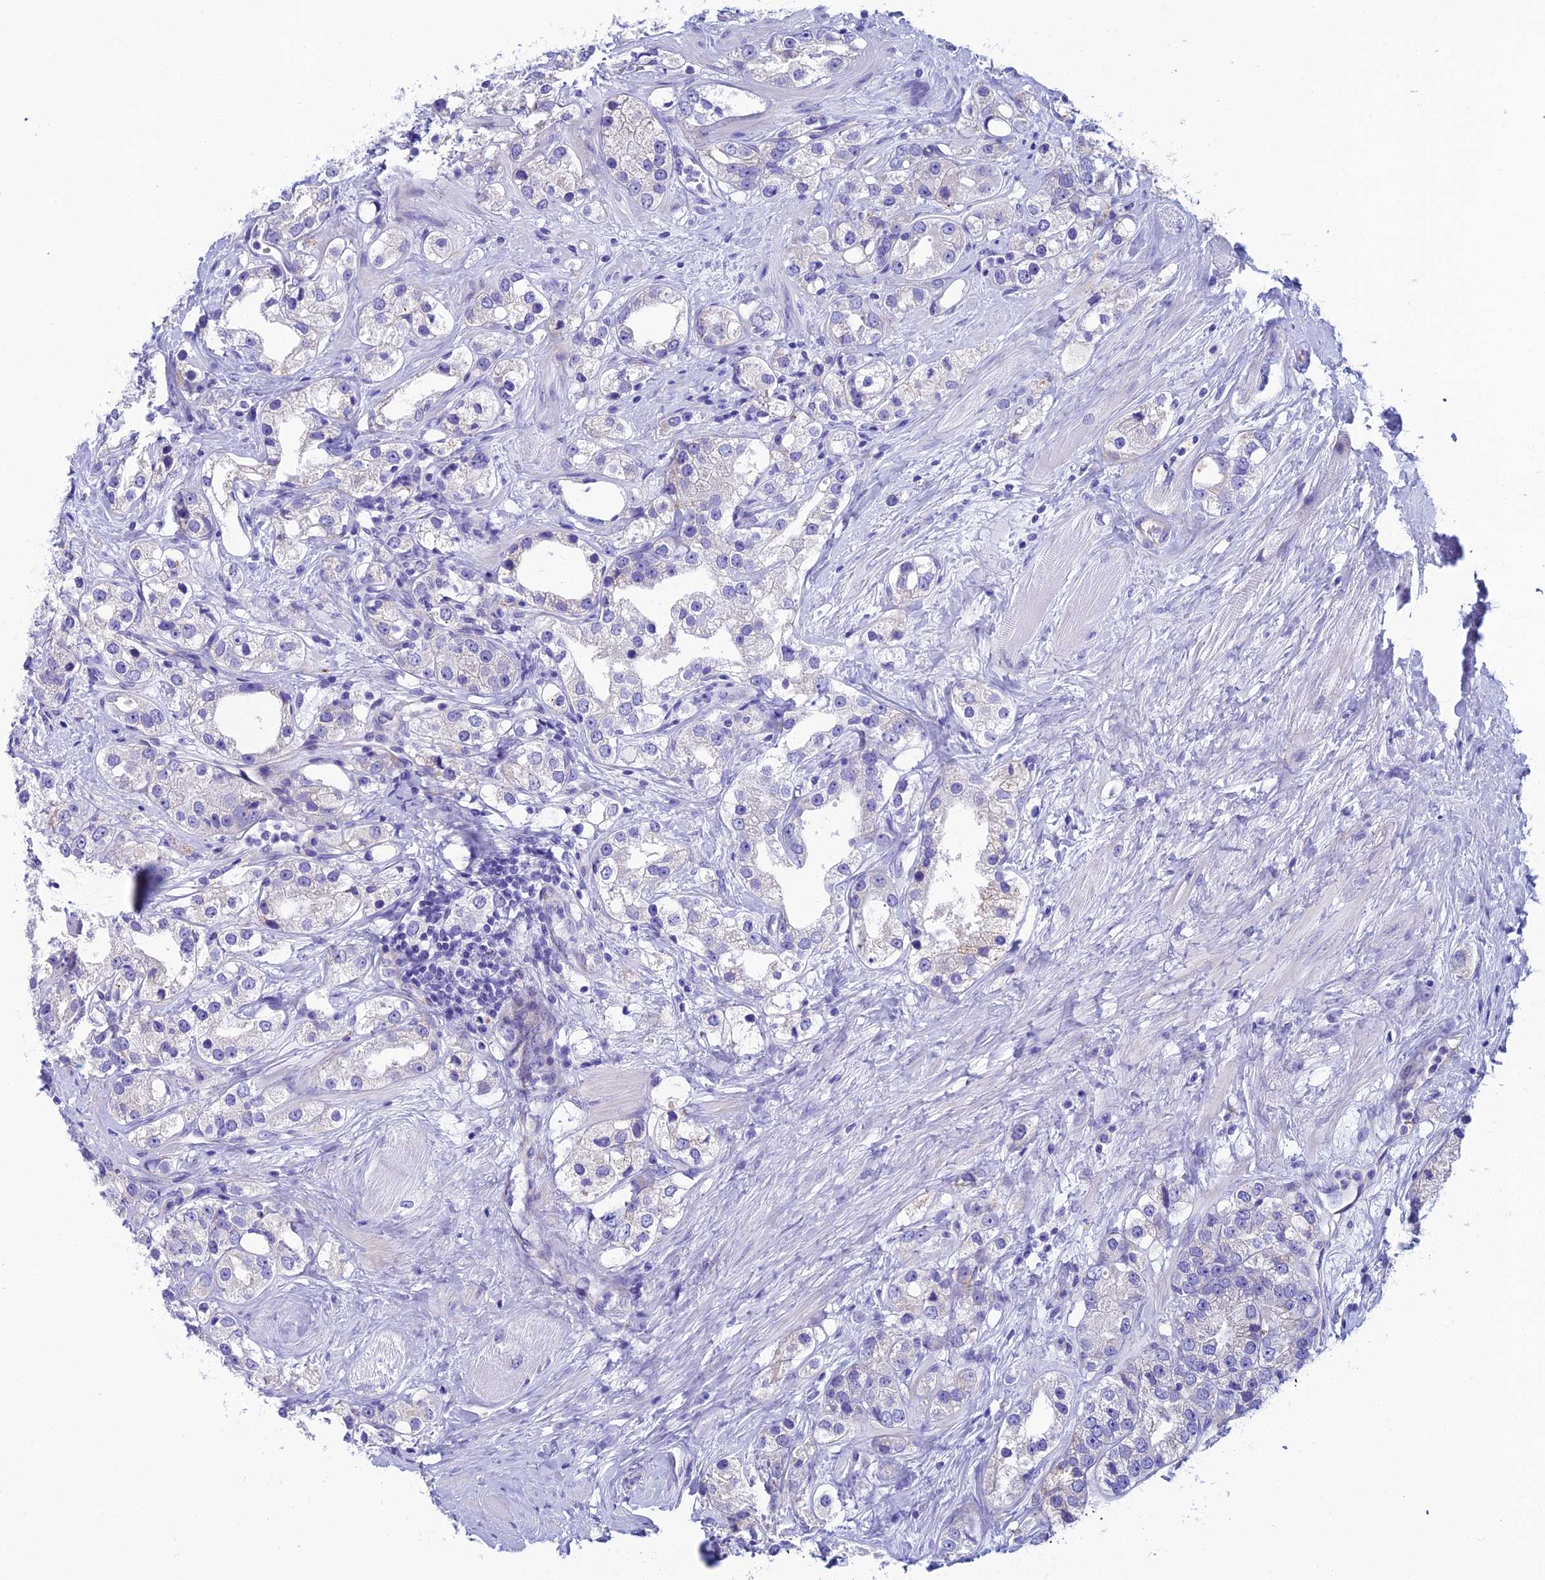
{"staining": {"intensity": "negative", "quantity": "none", "location": "none"}, "tissue": "prostate cancer", "cell_type": "Tumor cells", "image_type": "cancer", "snomed": [{"axis": "morphology", "description": "Adenocarcinoma, NOS"}, {"axis": "topography", "description": "Prostate"}], "caption": "Protein analysis of prostate cancer exhibits no significant staining in tumor cells. Nuclei are stained in blue.", "gene": "MACIR", "patient": {"sex": "male", "age": 79}}